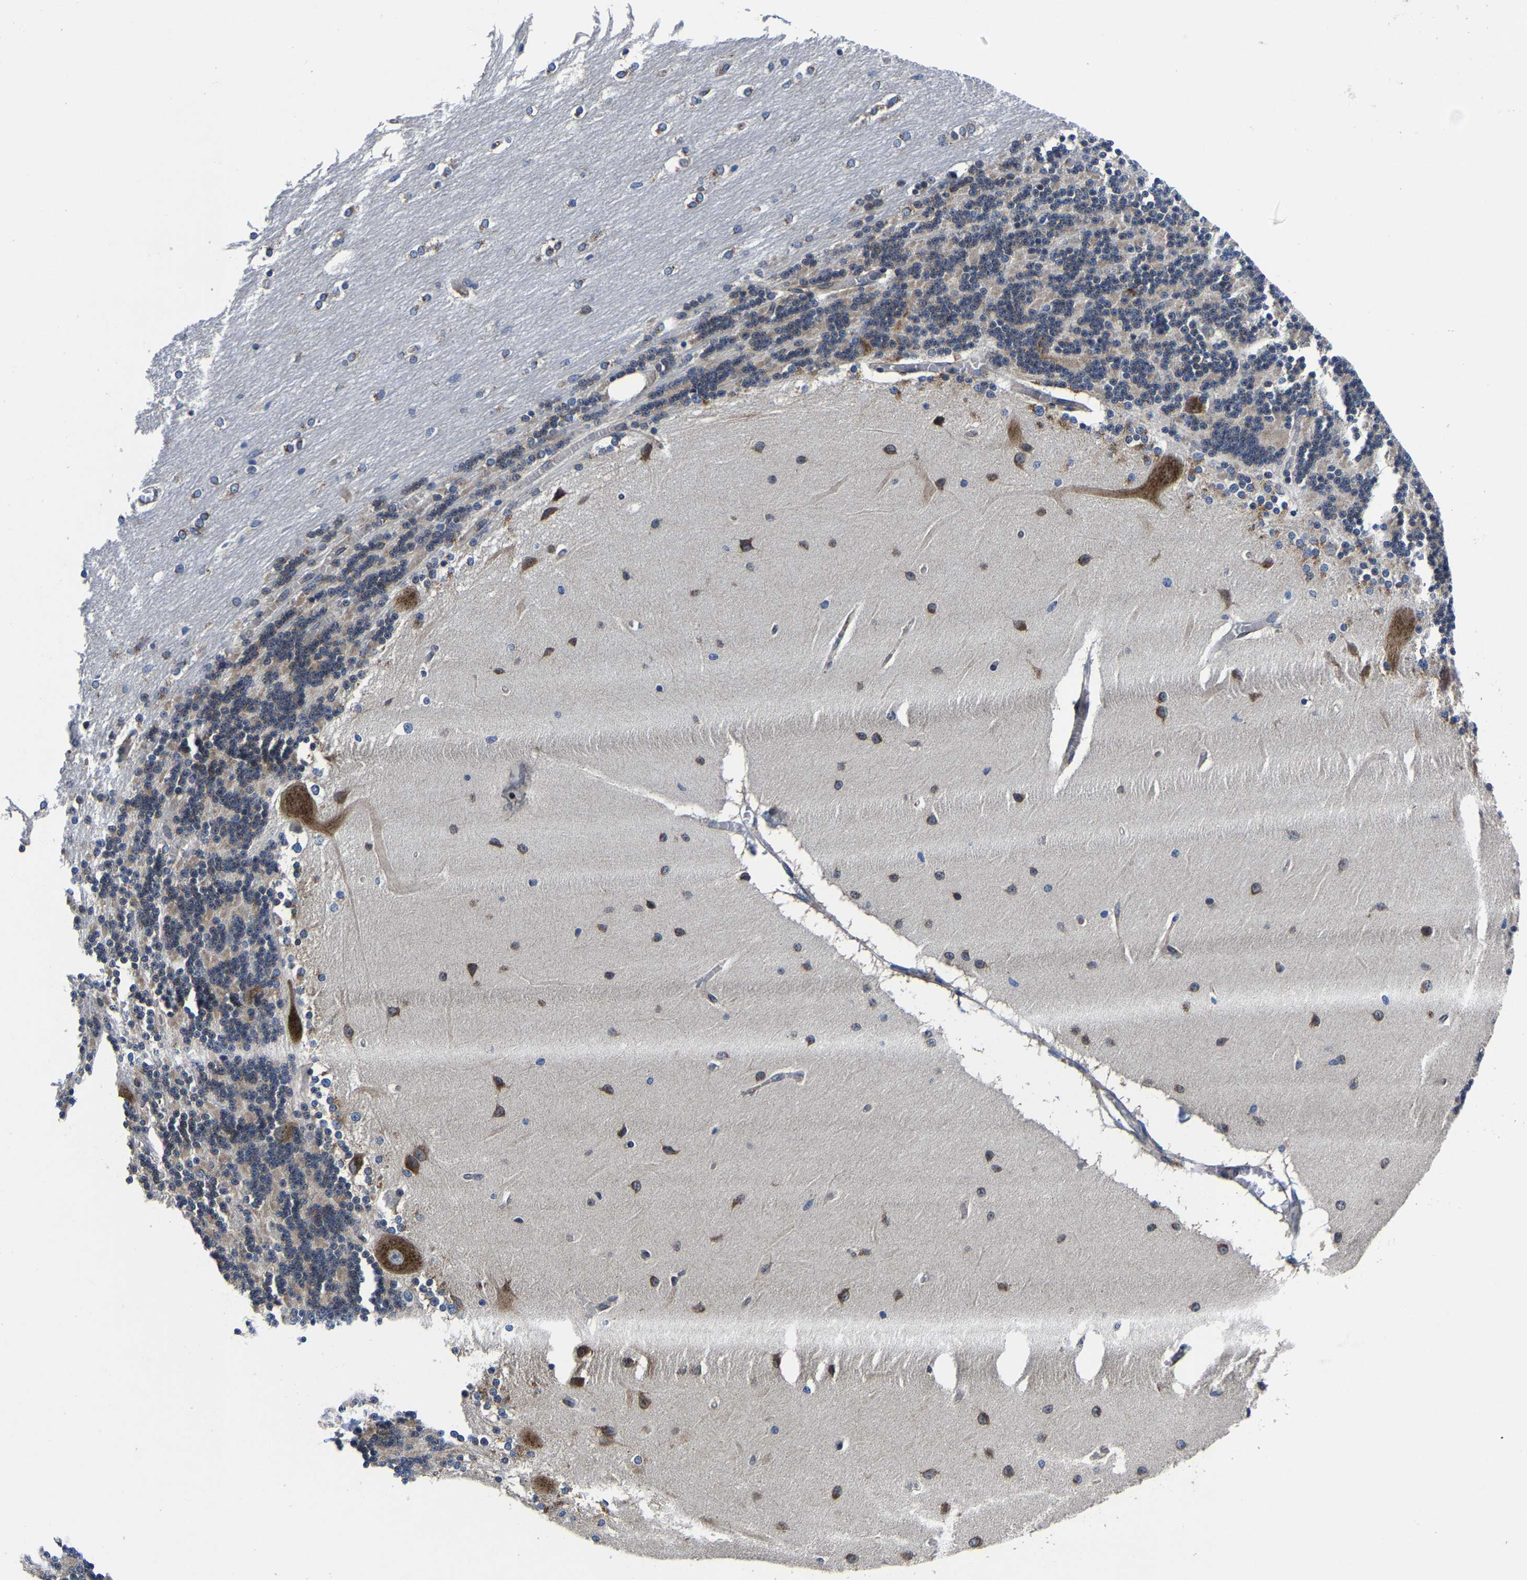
{"staining": {"intensity": "moderate", "quantity": "25%-75%", "location": "cytoplasmic/membranous"}, "tissue": "cerebellum", "cell_type": "Cells in granular layer", "image_type": "normal", "snomed": [{"axis": "morphology", "description": "Normal tissue, NOS"}, {"axis": "topography", "description": "Cerebellum"}], "caption": "Approximately 25%-75% of cells in granular layer in unremarkable cerebellum display moderate cytoplasmic/membranous protein expression as visualized by brown immunohistochemical staining.", "gene": "EBAG9", "patient": {"sex": "female", "age": 54}}